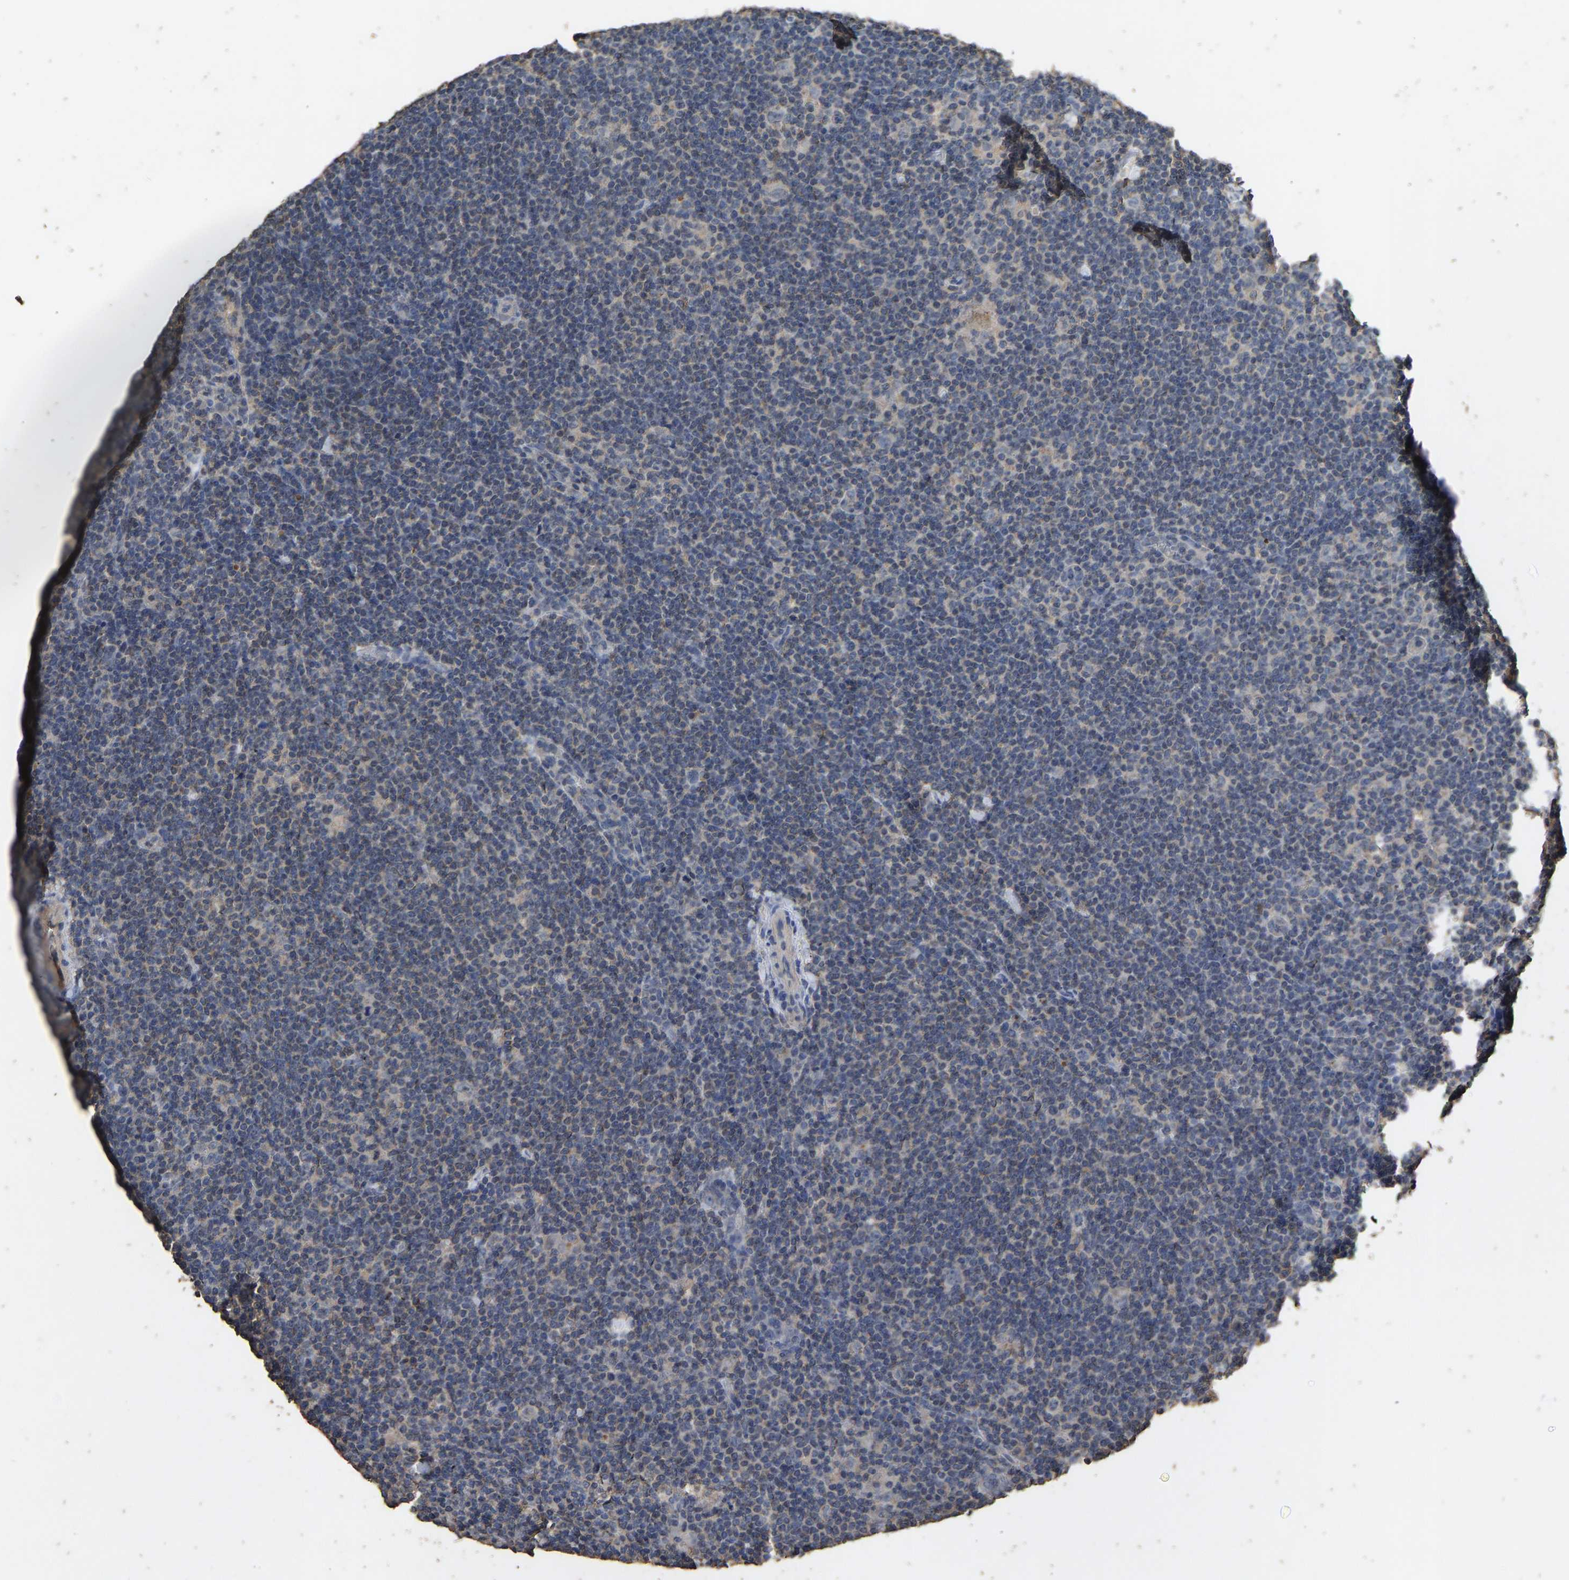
{"staining": {"intensity": "negative", "quantity": "none", "location": "none"}, "tissue": "lymphoma", "cell_type": "Tumor cells", "image_type": "cancer", "snomed": [{"axis": "morphology", "description": "Hodgkin's disease, NOS"}, {"axis": "topography", "description": "Lymph node"}], "caption": "This is a photomicrograph of immunohistochemistry staining of Hodgkin's disease, which shows no expression in tumor cells.", "gene": "CIDEC", "patient": {"sex": "female", "age": 57}}